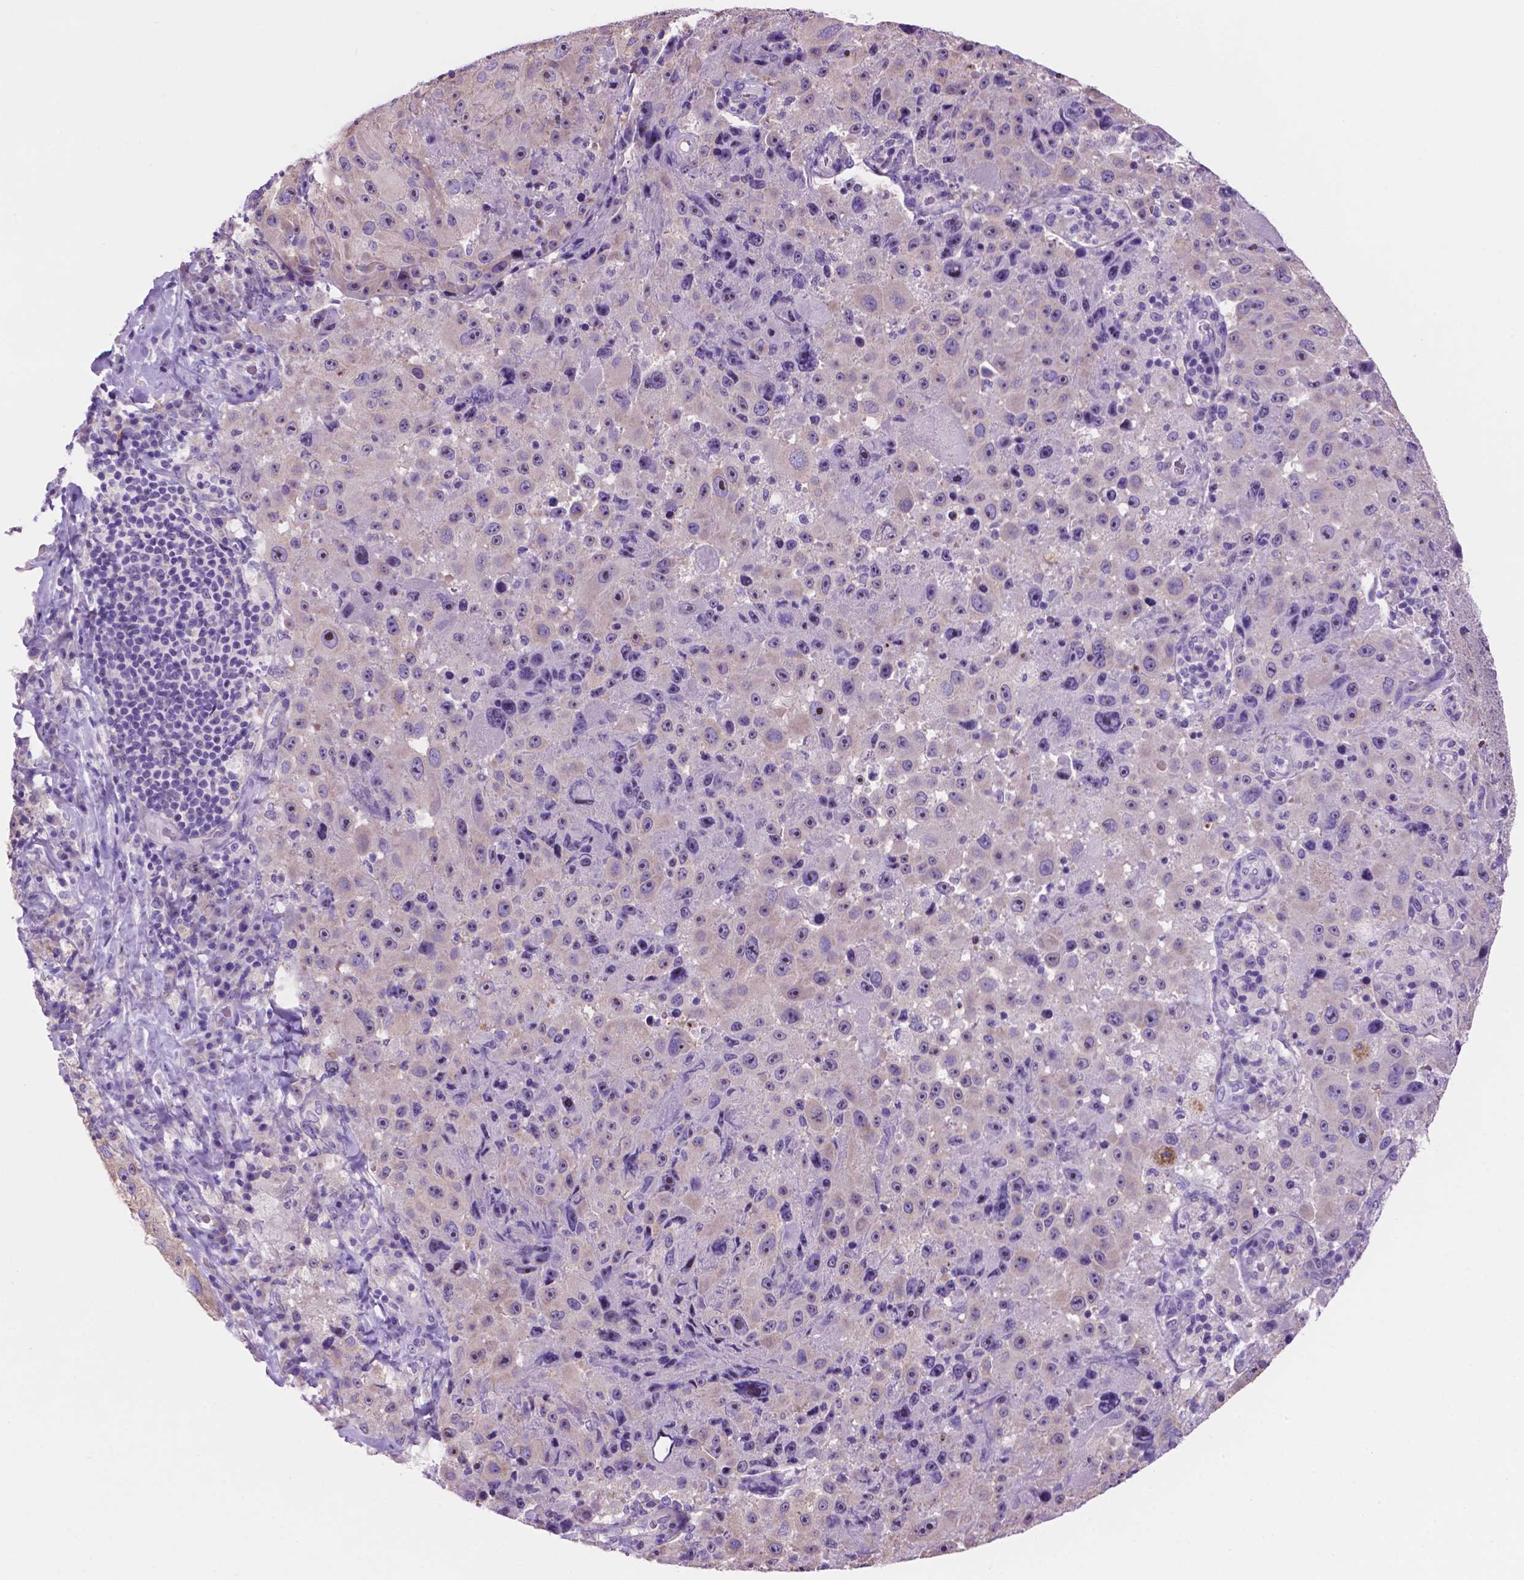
{"staining": {"intensity": "moderate", "quantity": "<25%", "location": "nuclear"}, "tissue": "melanoma", "cell_type": "Tumor cells", "image_type": "cancer", "snomed": [{"axis": "morphology", "description": "Malignant melanoma, Metastatic site"}, {"axis": "topography", "description": "Lymph node"}], "caption": "Moderate nuclear staining is identified in about <25% of tumor cells in malignant melanoma (metastatic site).", "gene": "SPDYA", "patient": {"sex": "male", "age": 62}}